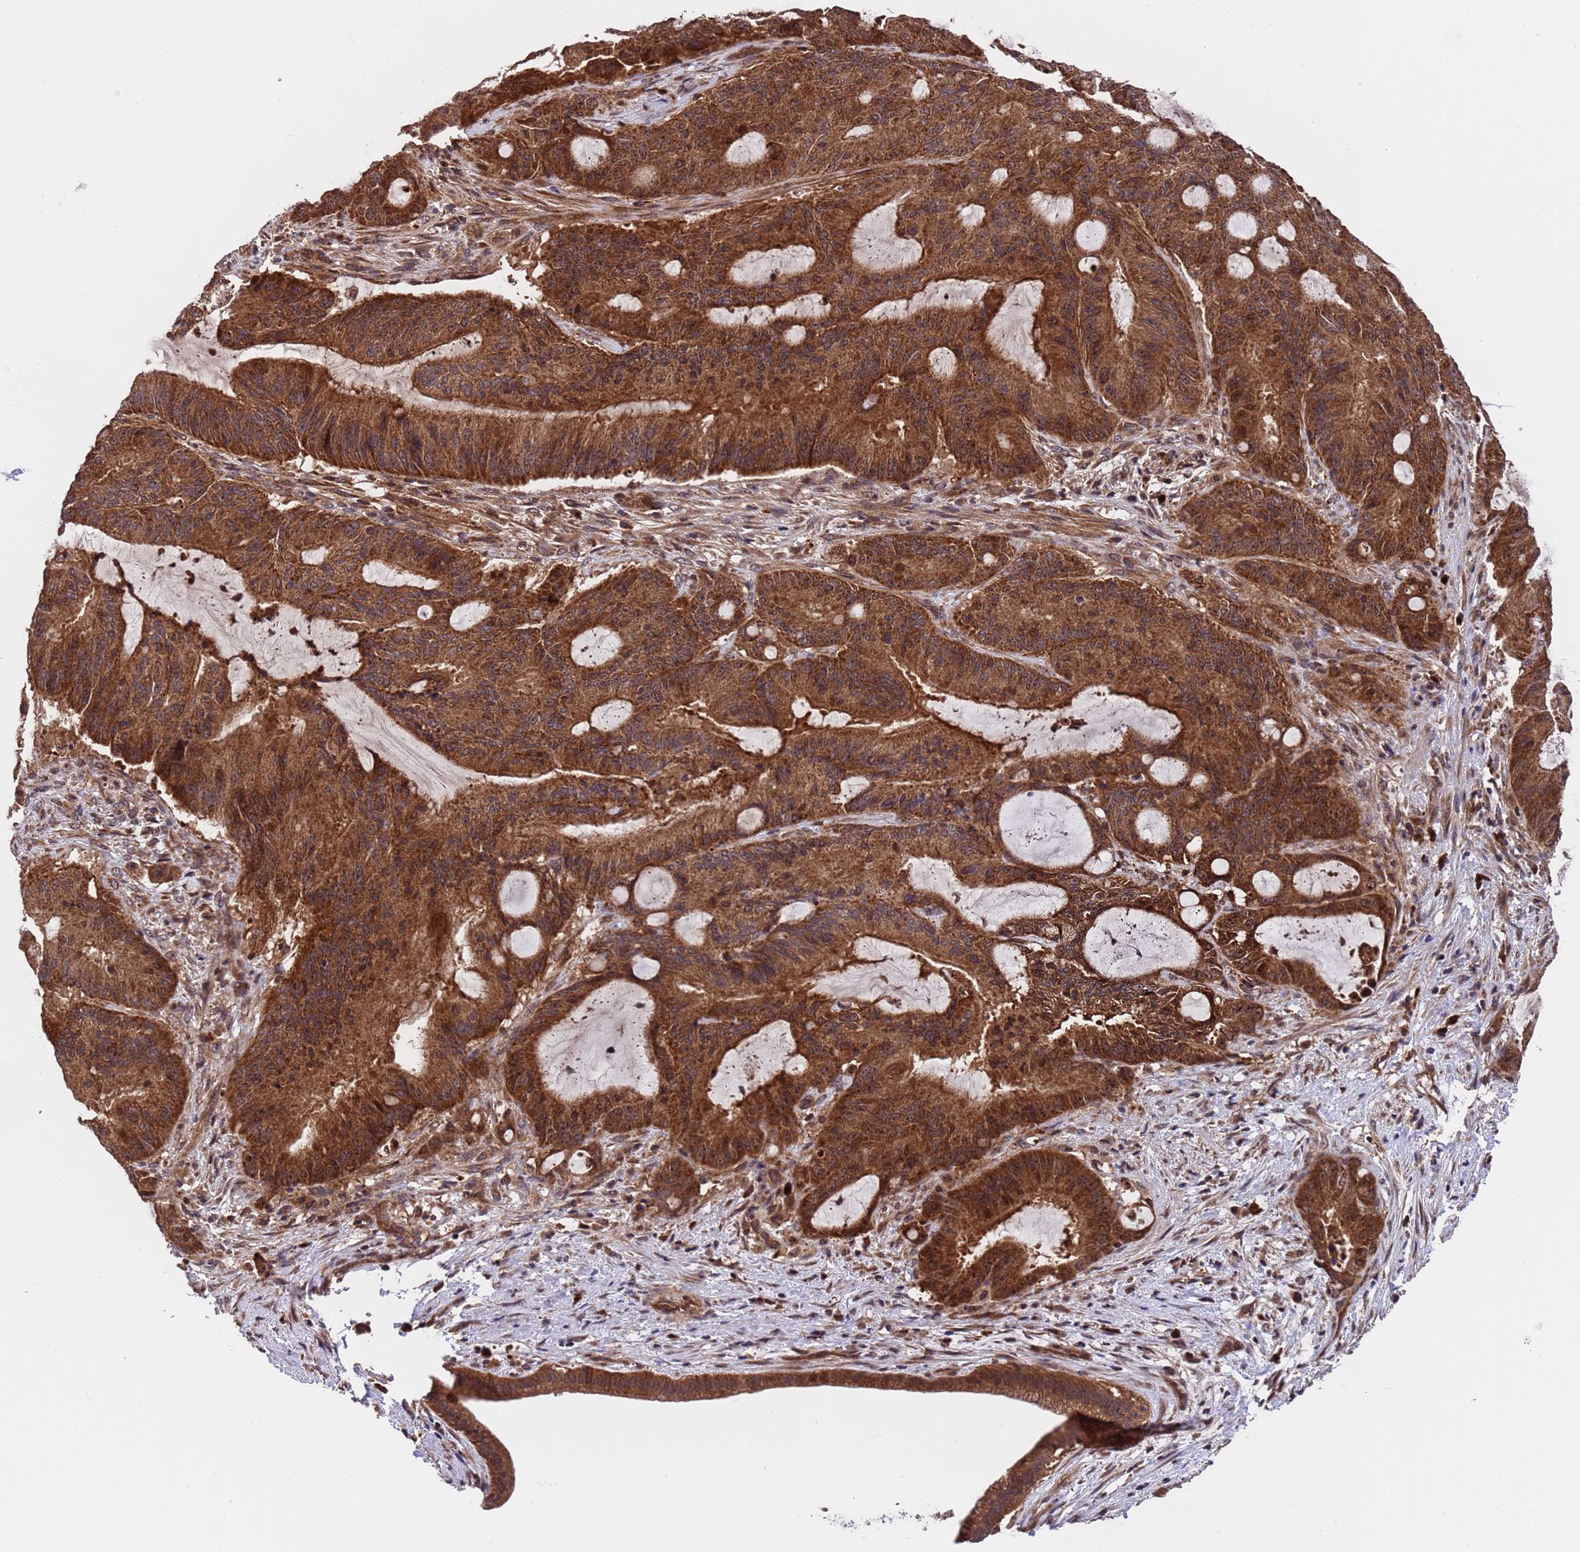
{"staining": {"intensity": "strong", "quantity": ">75%", "location": "cytoplasmic/membranous"}, "tissue": "liver cancer", "cell_type": "Tumor cells", "image_type": "cancer", "snomed": [{"axis": "morphology", "description": "Normal tissue, NOS"}, {"axis": "morphology", "description": "Cholangiocarcinoma"}, {"axis": "topography", "description": "Liver"}, {"axis": "topography", "description": "Peripheral nerve tissue"}], "caption": "Immunohistochemical staining of human cholangiocarcinoma (liver) displays strong cytoplasmic/membranous protein positivity in approximately >75% of tumor cells.", "gene": "TSR3", "patient": {"sex": "female", "age": 73}}